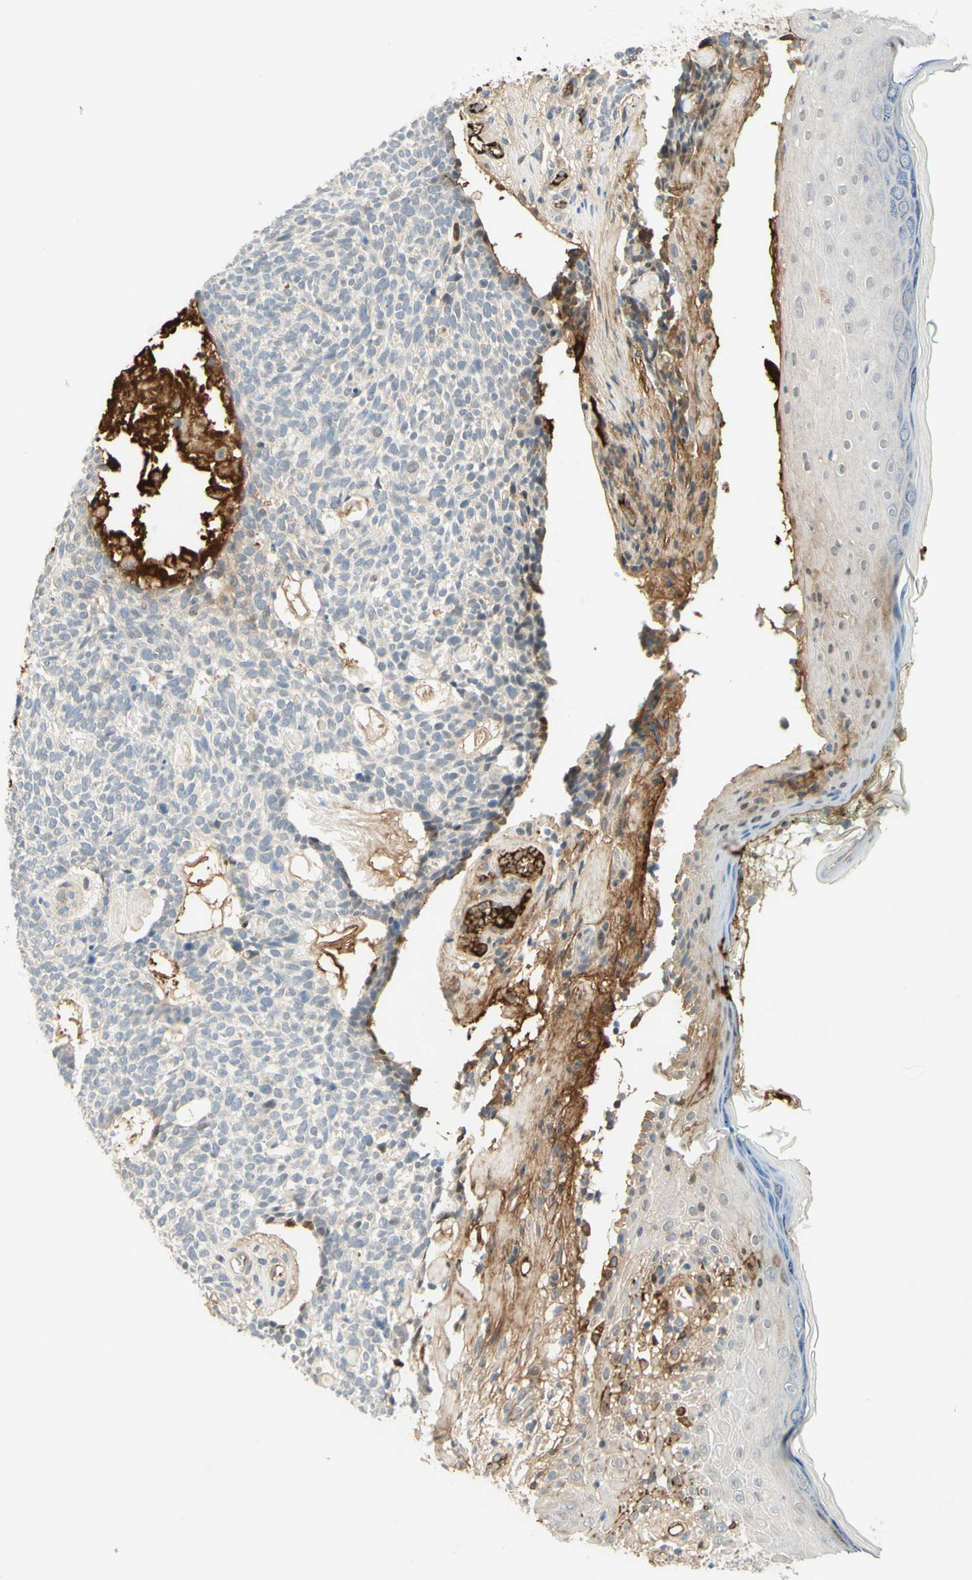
{"staining": {"intensity": "negative", "quantity": "none", "location": "none"}, "tissue": "skin cancer", "cell_type": "Tumor cells", "image_type": "cancer", "snomed": [{"axis": "morphology", "description": "Basal cell carcinoma"}, {"axis": "topography", "description": "Skin"}], "caption": "This image is of skin basal cell carcinoma stained with immunohistochemistry to label a protein in brown with the nuclei are counter-stained blue. There is no positivity in tumor cells.", "gene": "ANGPT2", "patient": {"sex": "female", "age": 84}}